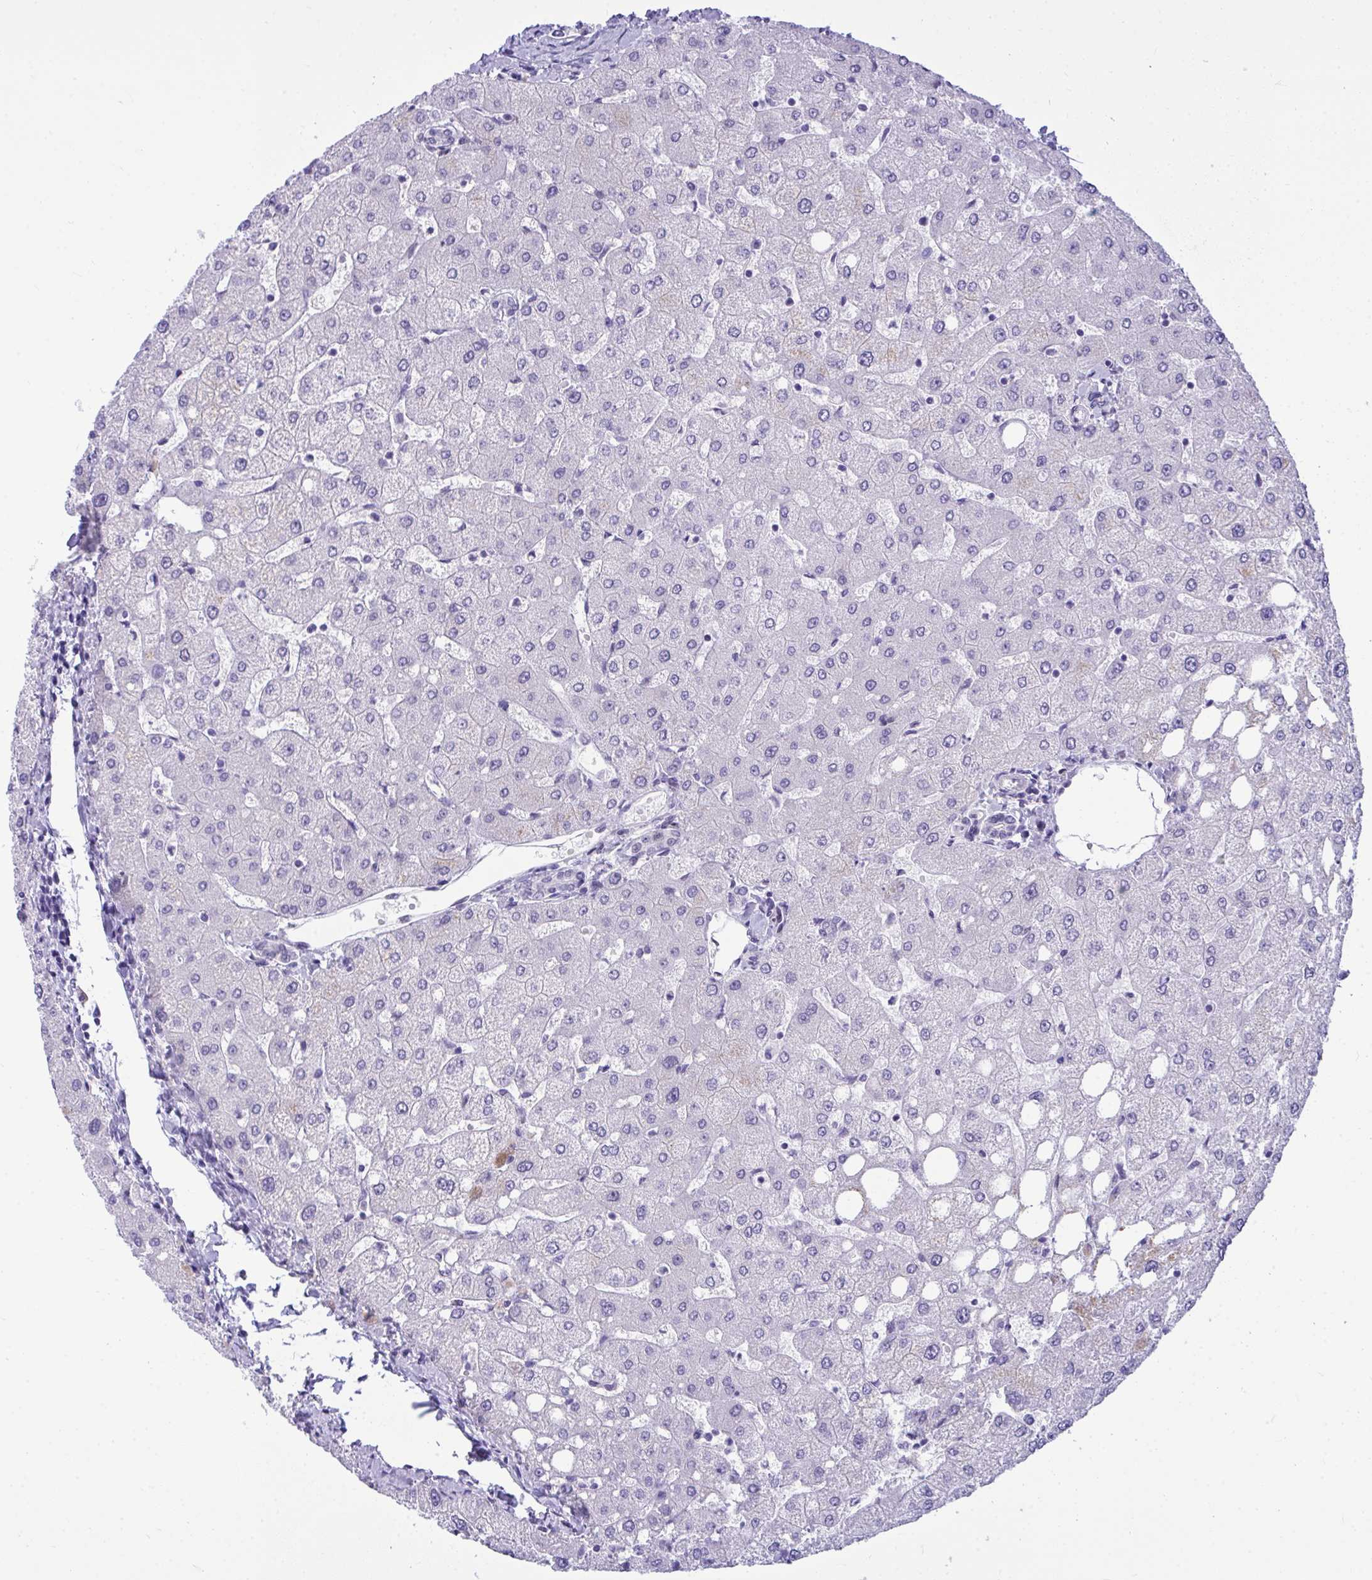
{"staining": {"intensity": "negative", "quantity": "none", "location": "none"}, "tissue": "liver", "cell_type": "Cholangiocytes", "image_type": "normal", "snomed": [{"axis": "morphology", "description": "Normal tissue, NOS"}, {"axis": "topography", "description": "Liver"}], "caption": "The histopathology image reveals no significant staining in cholangiocytes of liver. The staining is performed using DAB (3,3'-diaminobenzidine) brown chromogen with nuclei counter-stained in using hematoxylin.", "gene": "TEAD4", "patient": {"sex": "female", "age": 54}}